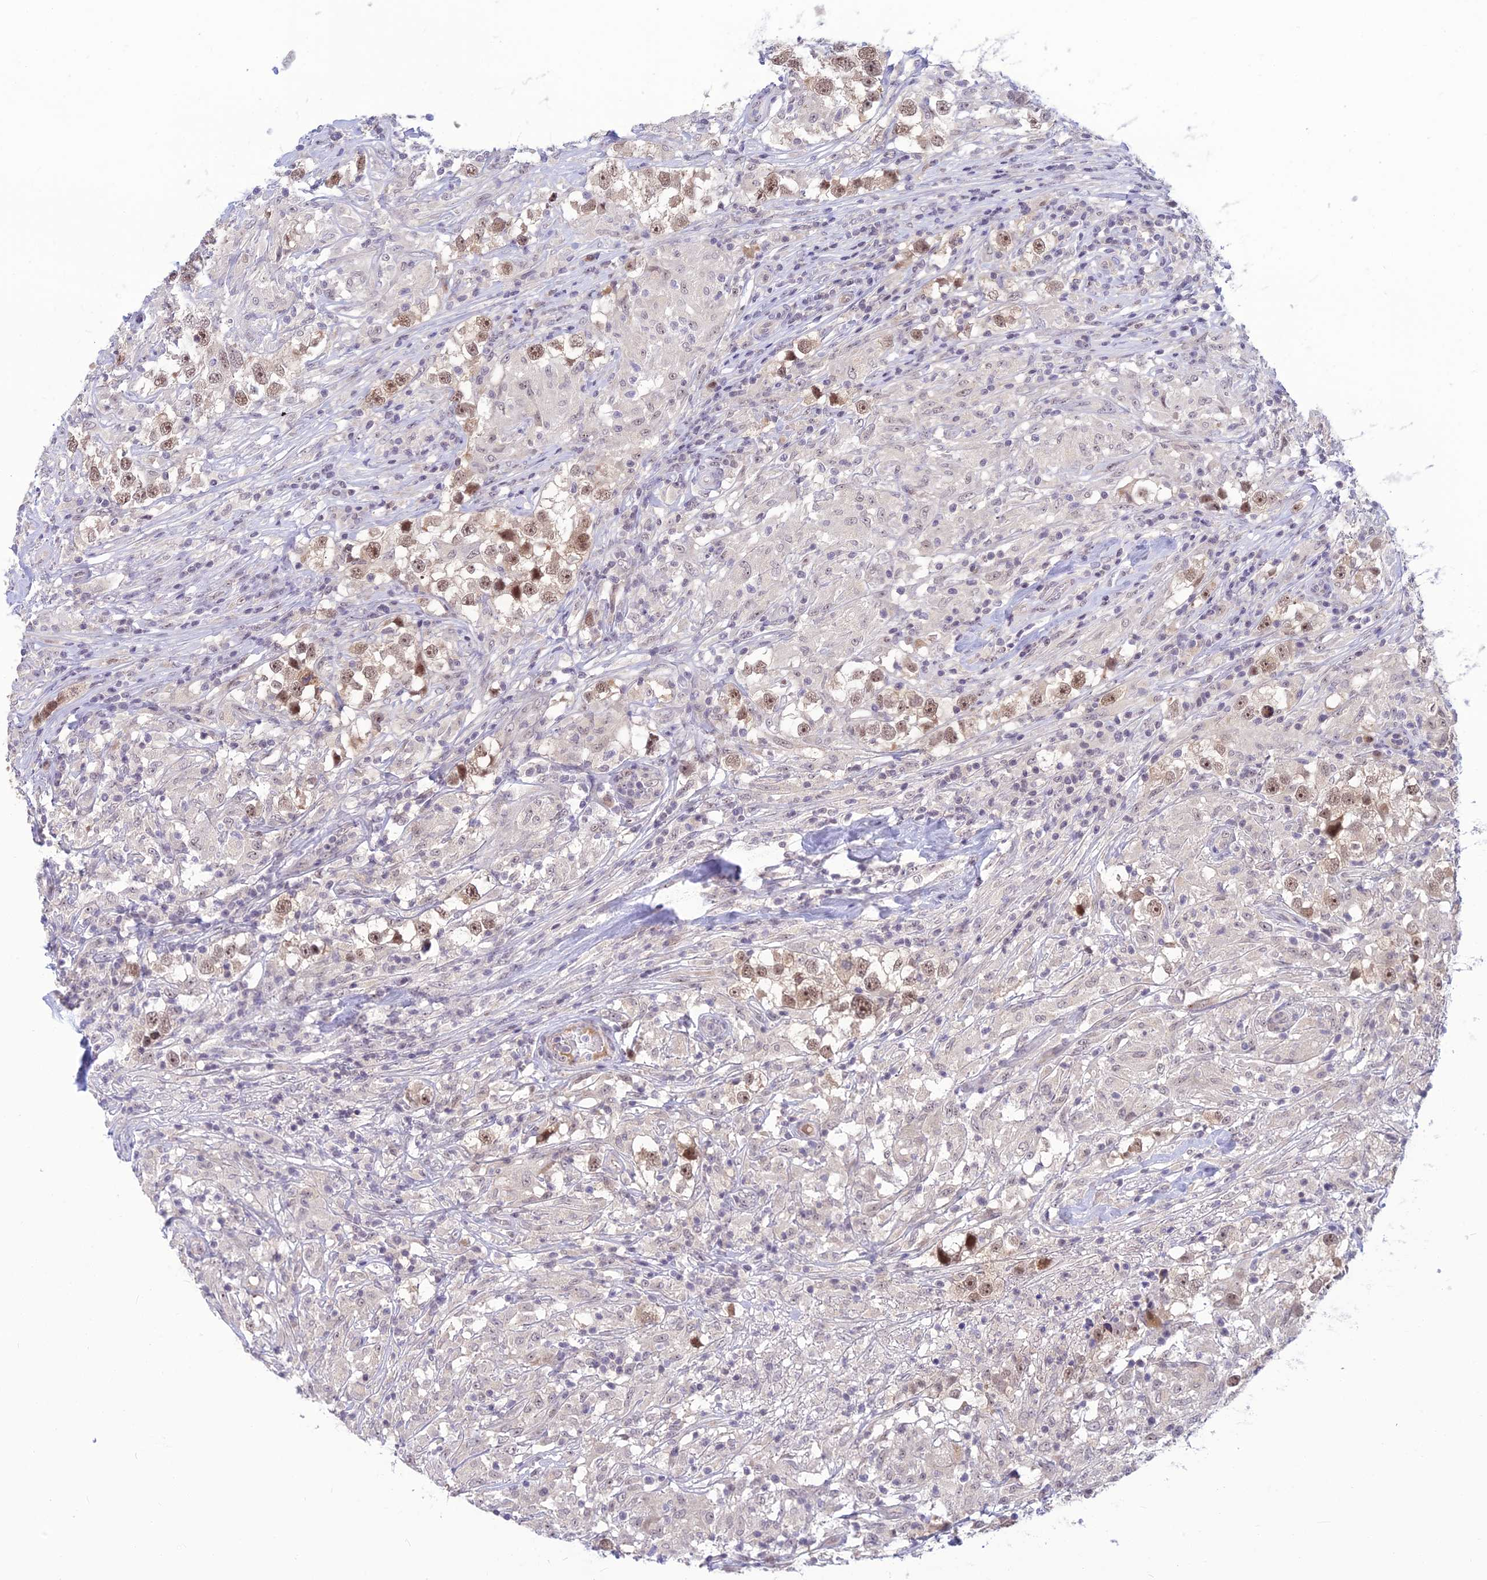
{"staining": {"intensity": "weak", "quantity": ">75%", "location": "nuclear"}, "tissue": "testis cancer", "cell_type": "Tumor cells", "image_type": "cancer", "snomed": [{"axis": "morphology", "description": "Seminoma, NOS"}, {"axis": "topography", "description": "Testis"}], "caption": "Immunohistochemistry staining of testis cancer (seminoma), which demonstrates low levels of weak nuclear positivity in approximately >75% of tumor cells indicating weak nuclear protein expression. The staining was performed using DAB (3,3'-diaminobenzidine) (brown) for protein detection and nuclei were counterstained in hematoxylin (blue).", "gene": "ASPDH", "patient": {"sex": "male", "age": 46}}